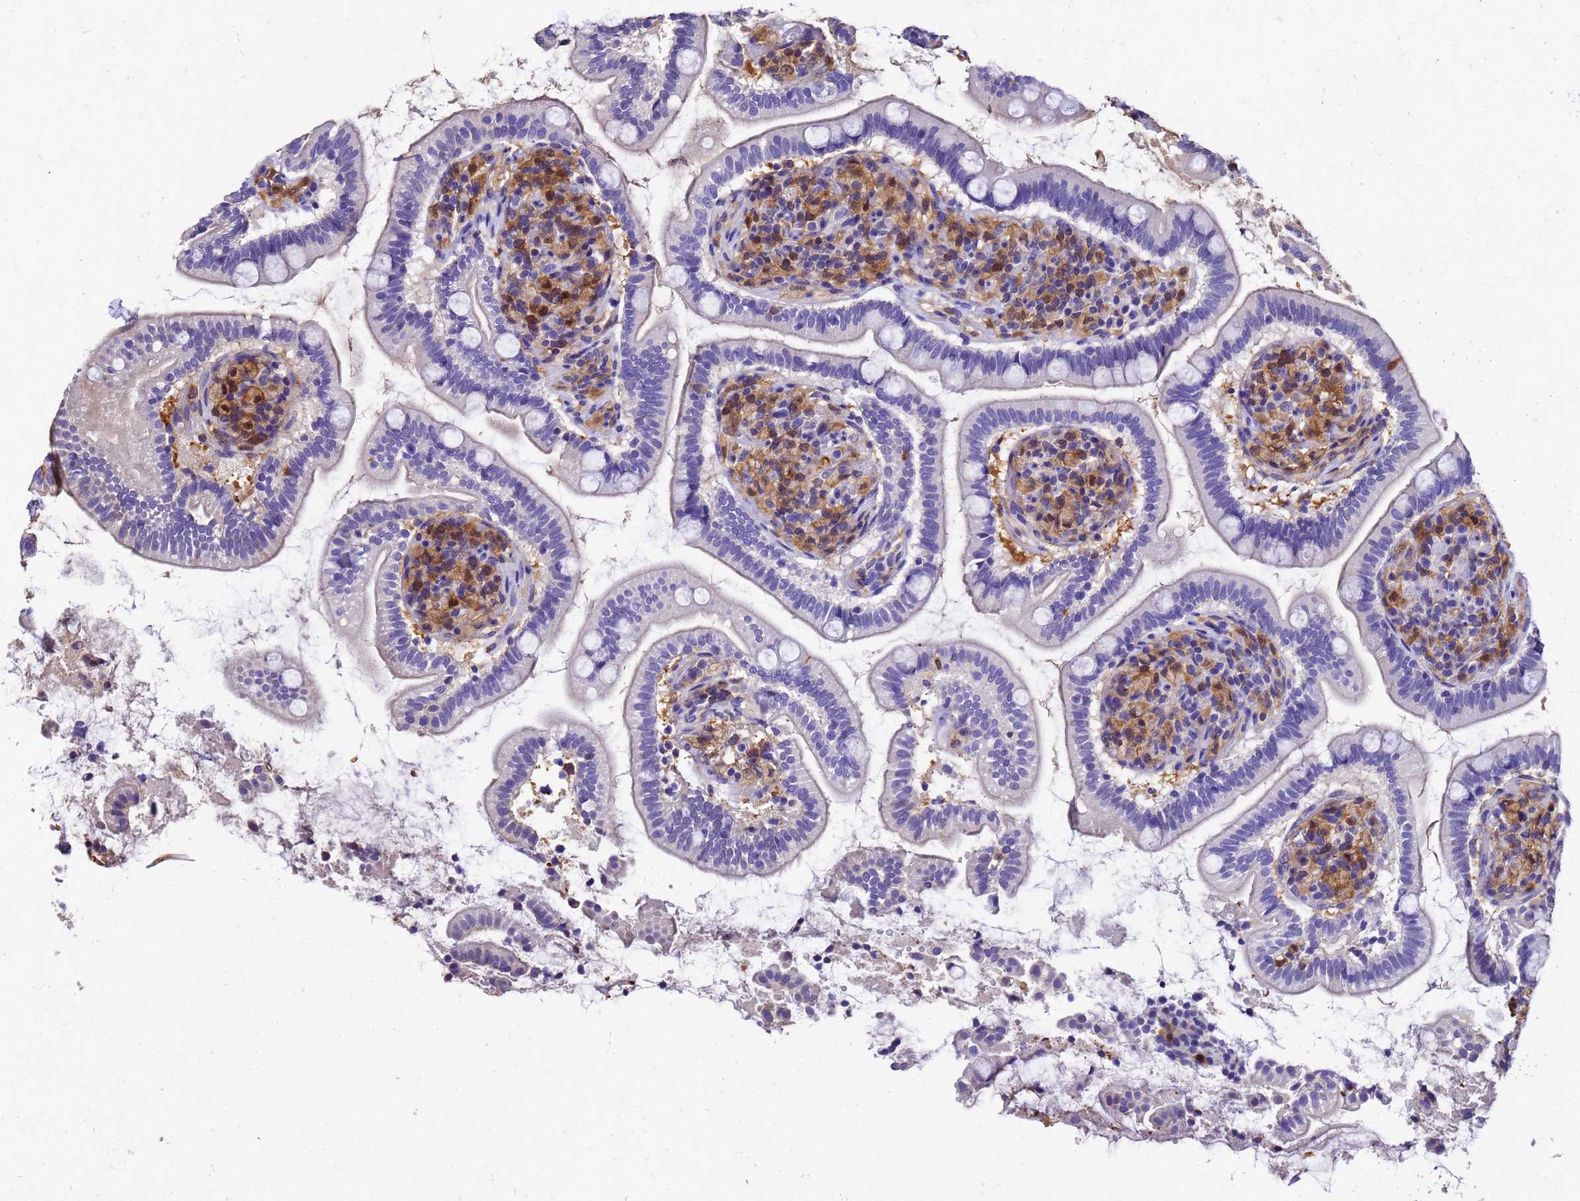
{"staining": {"intensity": "strong", "quantity": "<25%", "location": "cytoplasmic/membranous"}, "tissue": "small intestine", "cell_type": "Glandular cells", "image_type": "normal", "snomed": [{"axis": "morphology", "description": "Normal tissue, NOS"}, {"axis": "topography", "description": "Small intestine"}], "caption": "Protein staining of unremarkable small intestine demonstrates strong cytoplasmic/membranous positivity in approximately <25% of glandular cells.", "gene": "S100A11", "patient": {"sex": "female", "age": 64}}